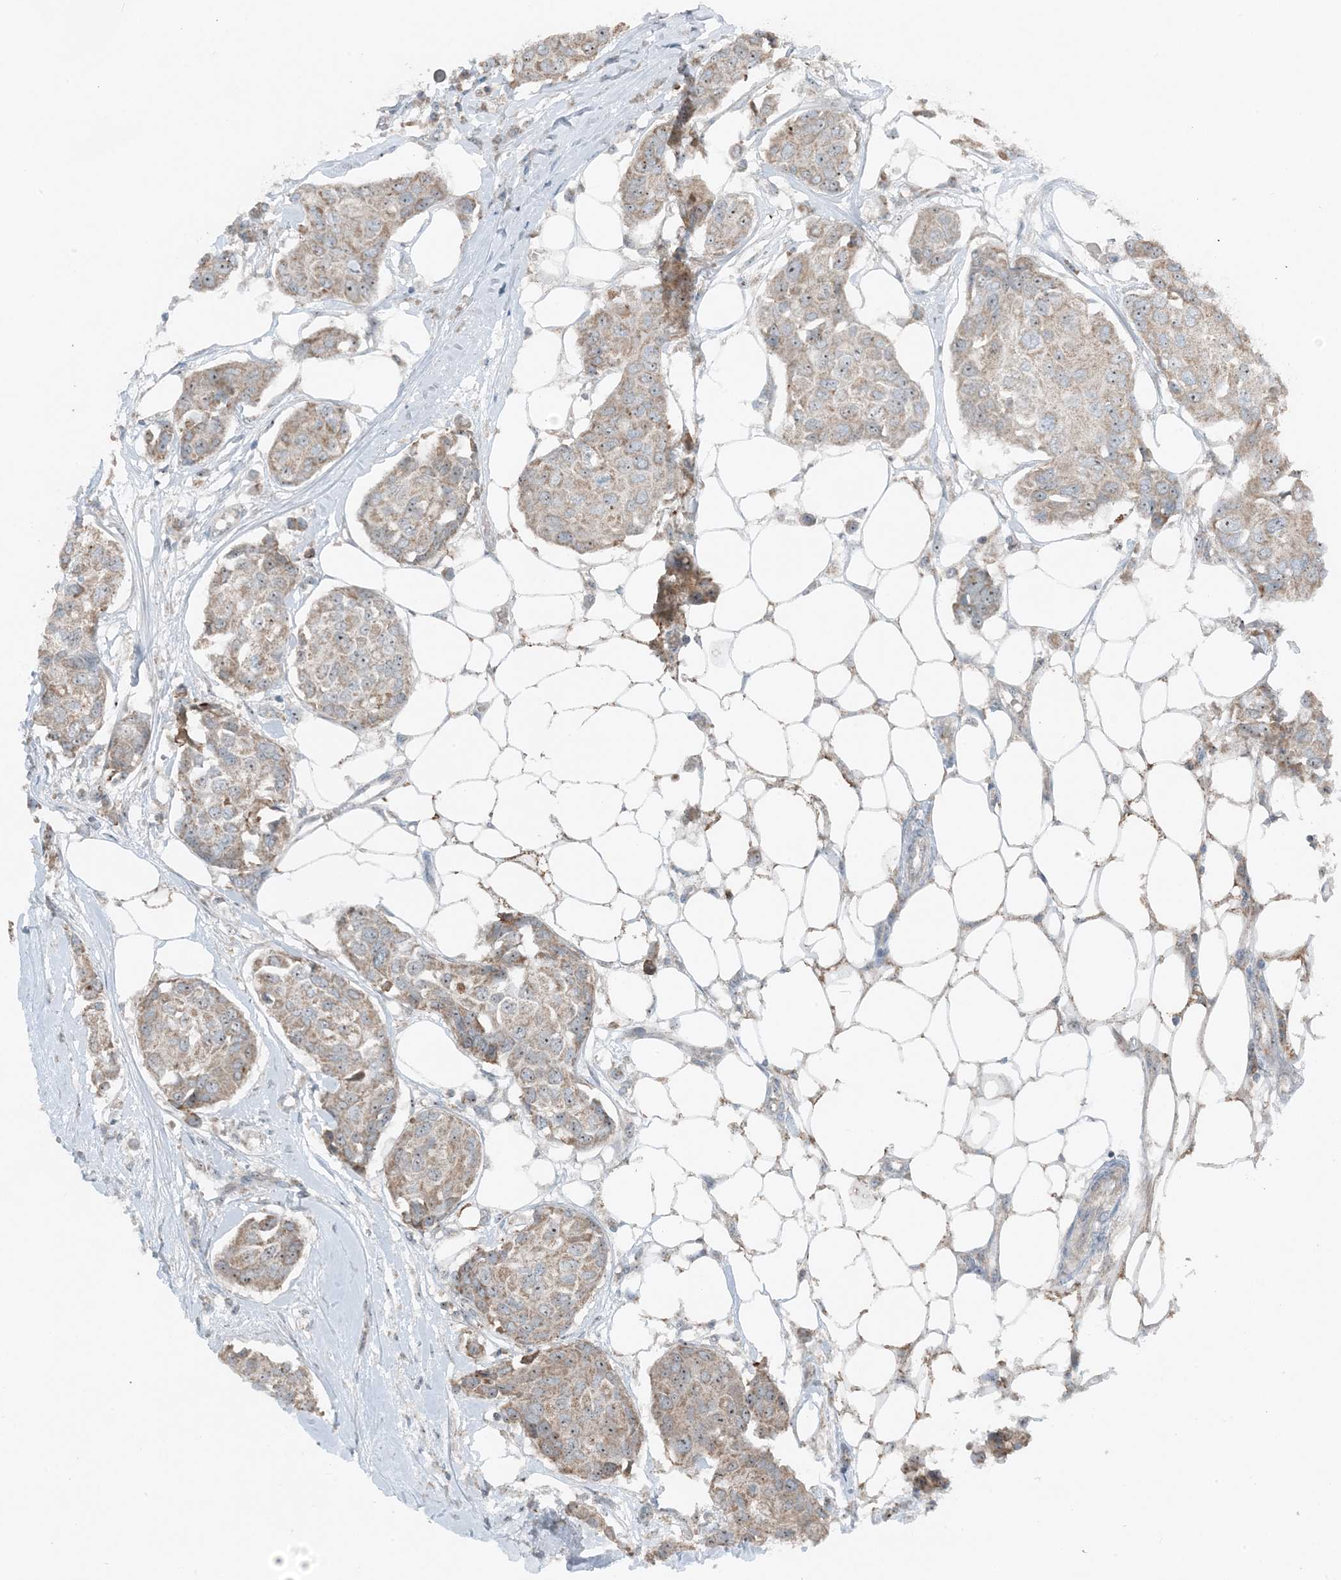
{"staining": {"intensity": "weak", "quantity": ">75%", "location": "cytoplasmic/membranous"}, "tissue": "breast cancer", "cell_type": "Tumor cells", "image_type": "cancer", "snomed": [{"axis": "morphology", "description": "Duct carcinoma"}, {"axis": "topography", "description": "Breast"}], "caption": "Immunohistochemical staining of breast cancer (infiltrating ductal carcinoma) shows weak cytoplasmic/membranous protein positivity in about >75% of tumor cells. The protein is stained brown, and the nuclei are stained in blue (DAB IHC with brightfield microscopy, high magnification).", "gene": "MITD1", "patient": {"sex": "female", "age": 80}}